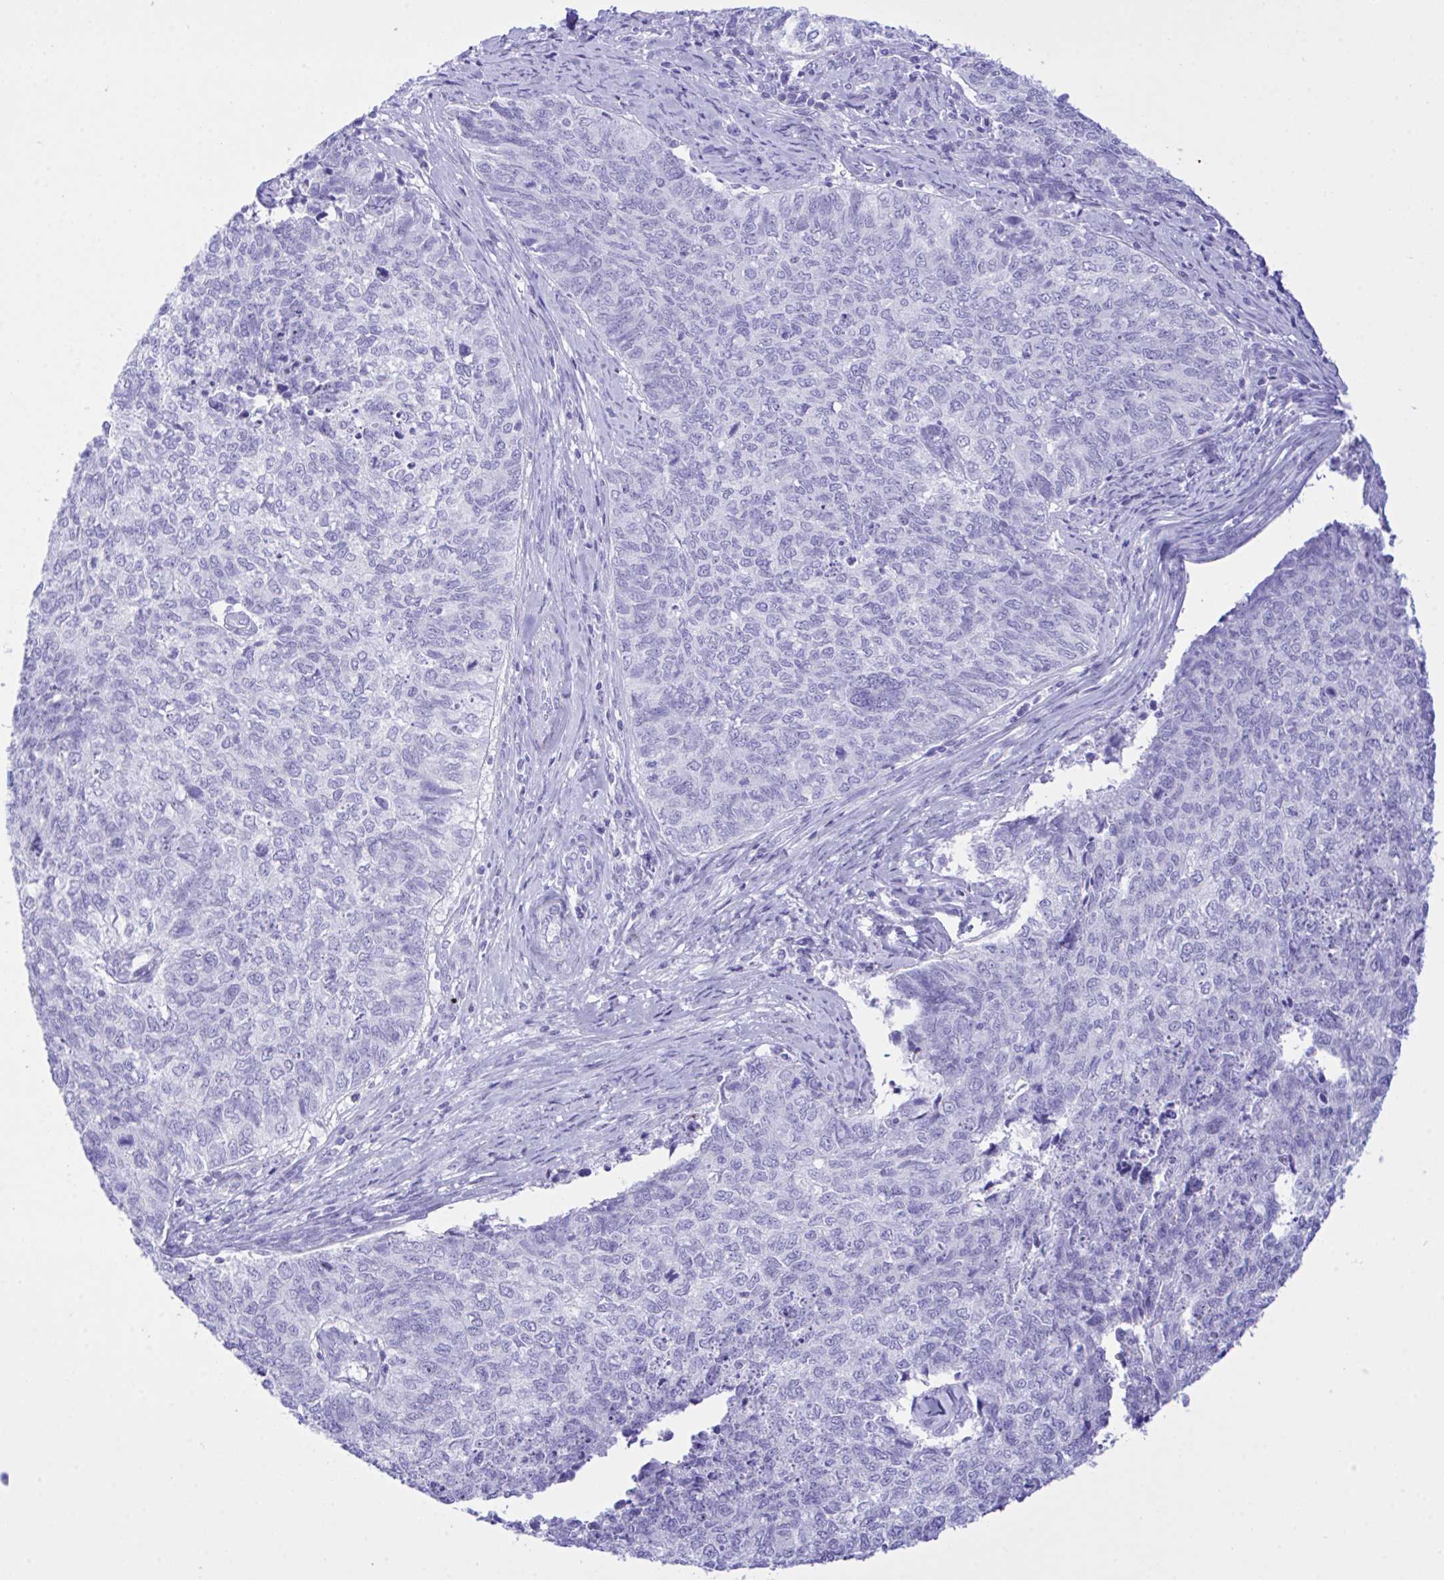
{"staining": {"intensity": "negative", "quantity": "none", "location": "none"}, "tissue": "cervical cancer", "cell_type": "Tumor cells", "image_type": "cancer", "snomed": [{"axis": "morphology", "description": "Adenocarcinoma, NOS"}, {"axis": "topography", "description": "Cervix"}], "caption": "The histopathology image demonstrates no significant expression in tumor cells of adenocarcinoma (cervical).", "gene": "SELENOV", "patient": {"sex": "female", "age": 63}}